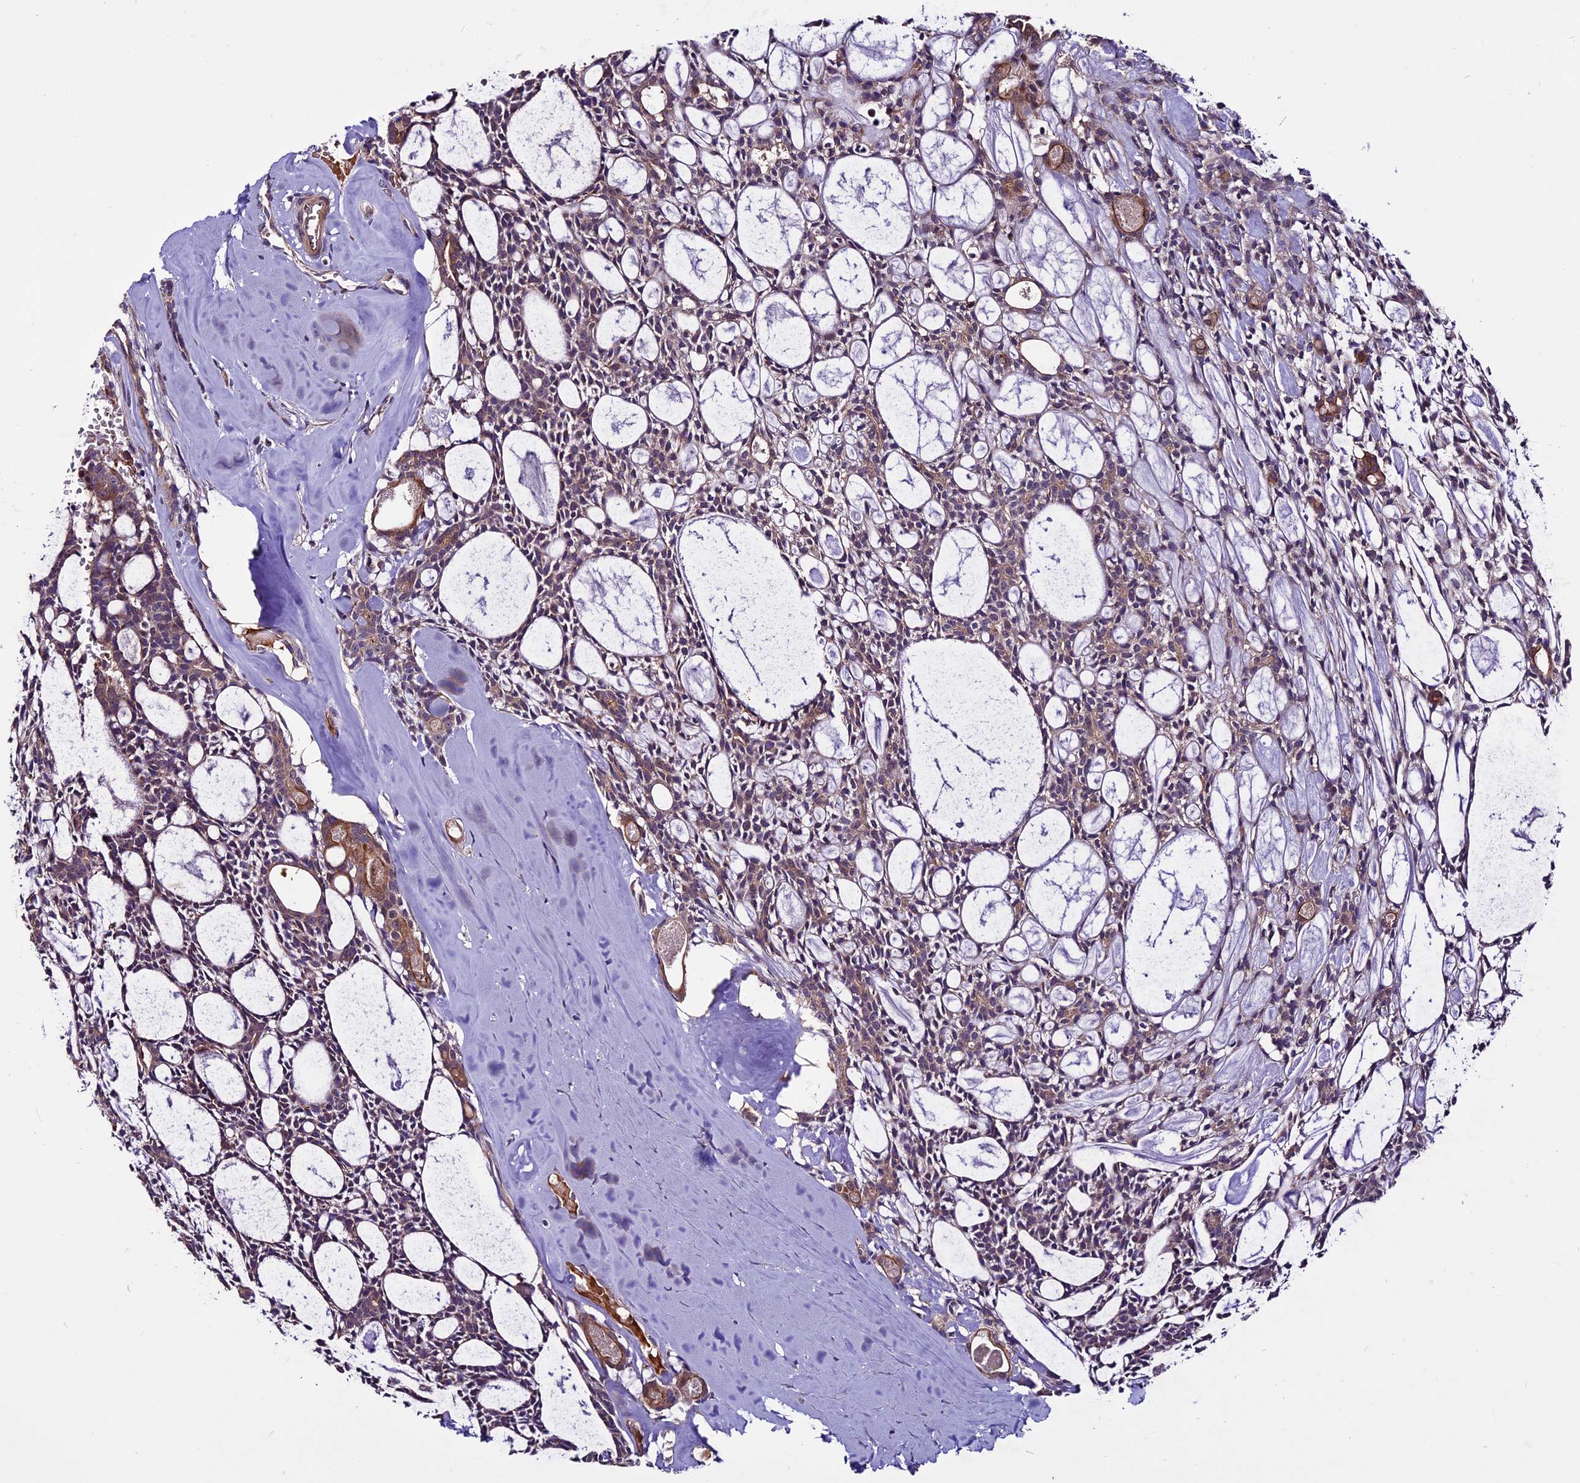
{"staining": {"intensity": "weak", "quantity": "25%-75%", "location": "cytoplasmic/membranous"}, "tissue": "head and neck cancer", "cell_type": "Tumor cells", "image_type": "cancer", "snomed": [{"axis": "morphology", "description": "Adenocarcinoma, NOS"}, {"axis": "topography", "description": "Salivary gland"}, {"axis": "topography", "description": "Head-Neck"}], "caption": "There is low levels of weak cytoplasmic/membranous positivity in tumor cells of head and neck adenocarcinoma, as demonstrated by immunohistochemical staining (brown color).", "gene": "RINL", "patient": {"sex": "male", "age": 55}}